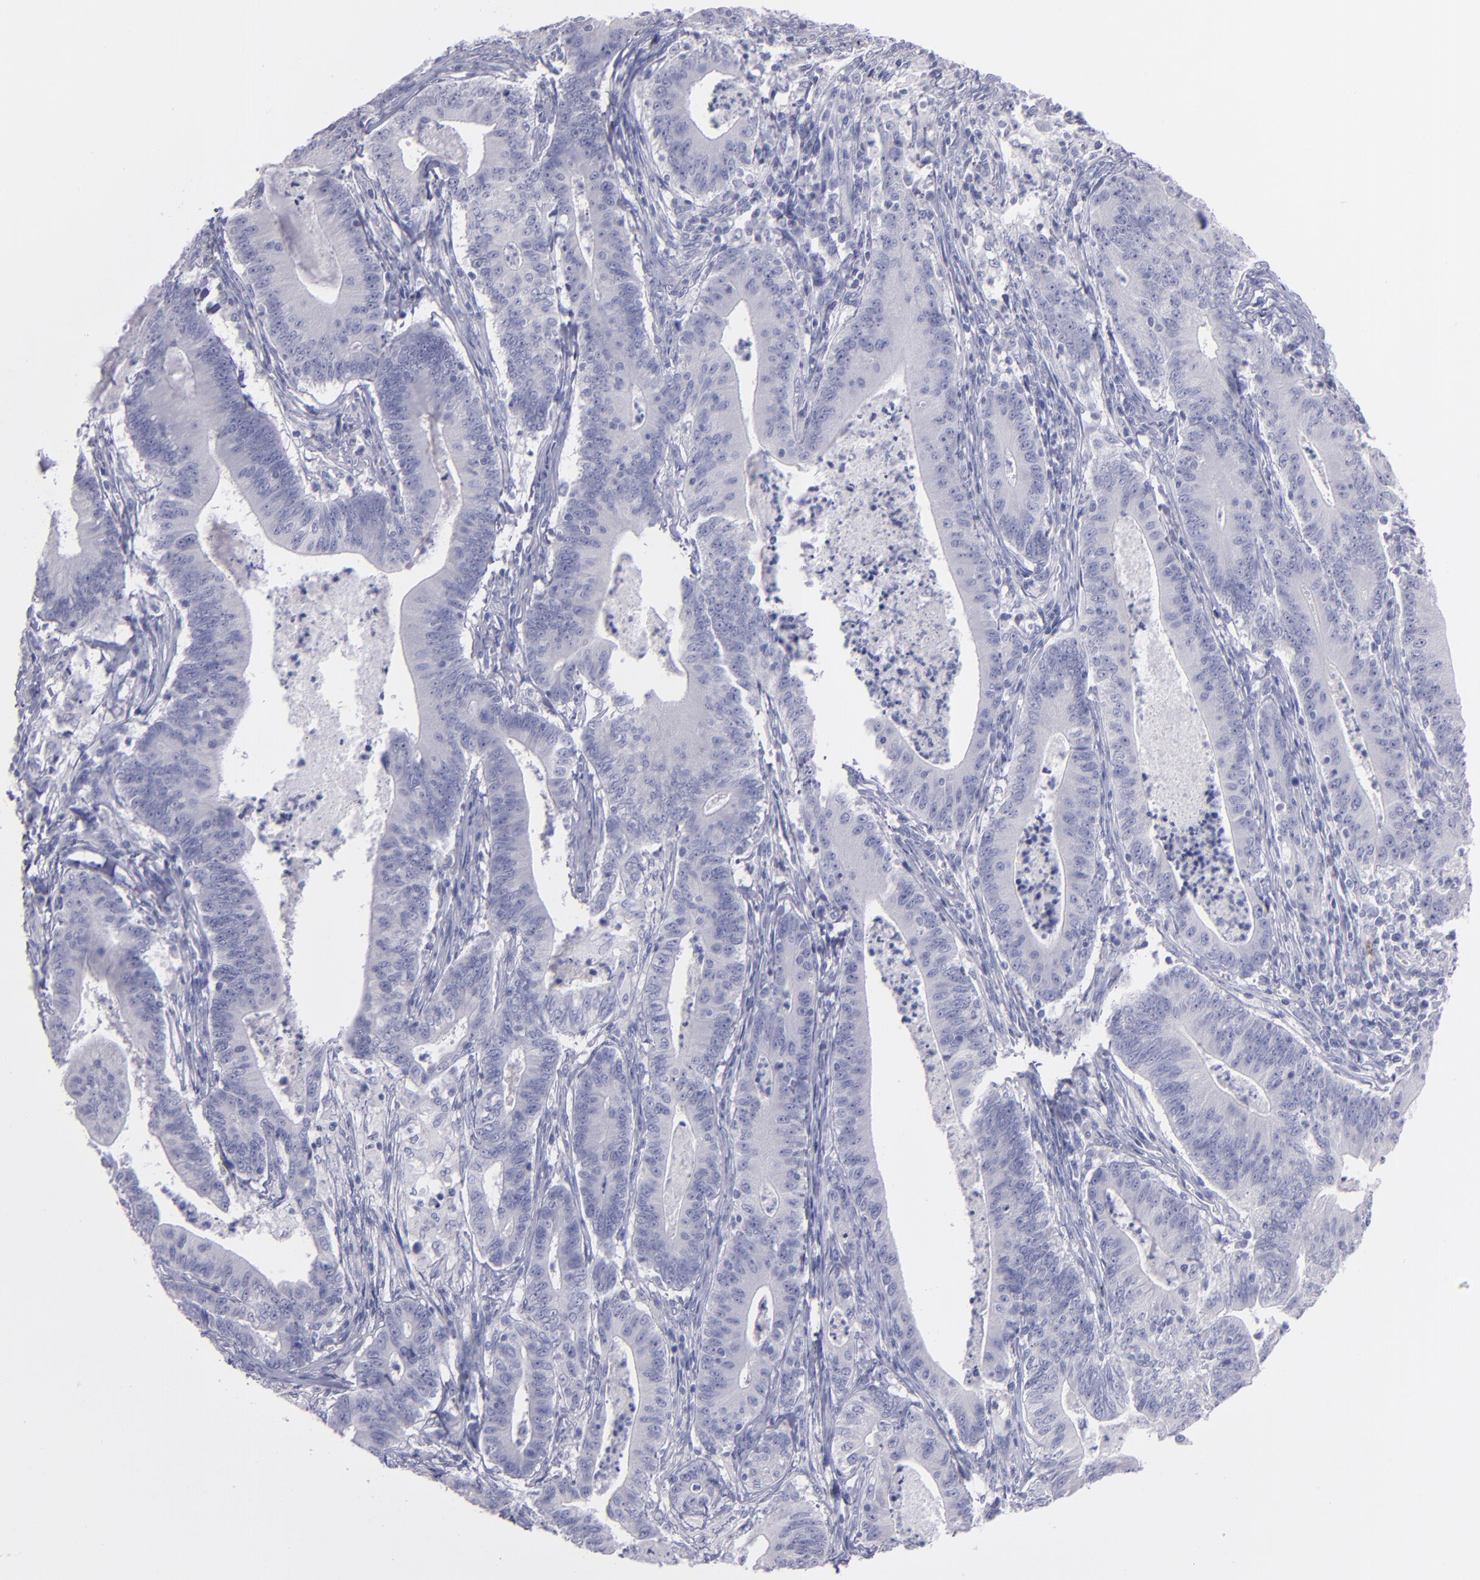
{"staining": {"intensity": "negative", "quantity": "none", "location": "none"}, "tissue": "stomach cancer", "cell_type": "Tumor cells", "image_type": "cancer", "snomed": [{"axis": "morphology", "description": "Adenocarcinoma, NOS"}, {"axis": "topography", "description": "Stomach, lower"}], "caption": "Tumor cells are negative for brown protein staining in stomach cancer.", "gene": "SNAP25", "patient": {"sex": "female", "age": 86}}